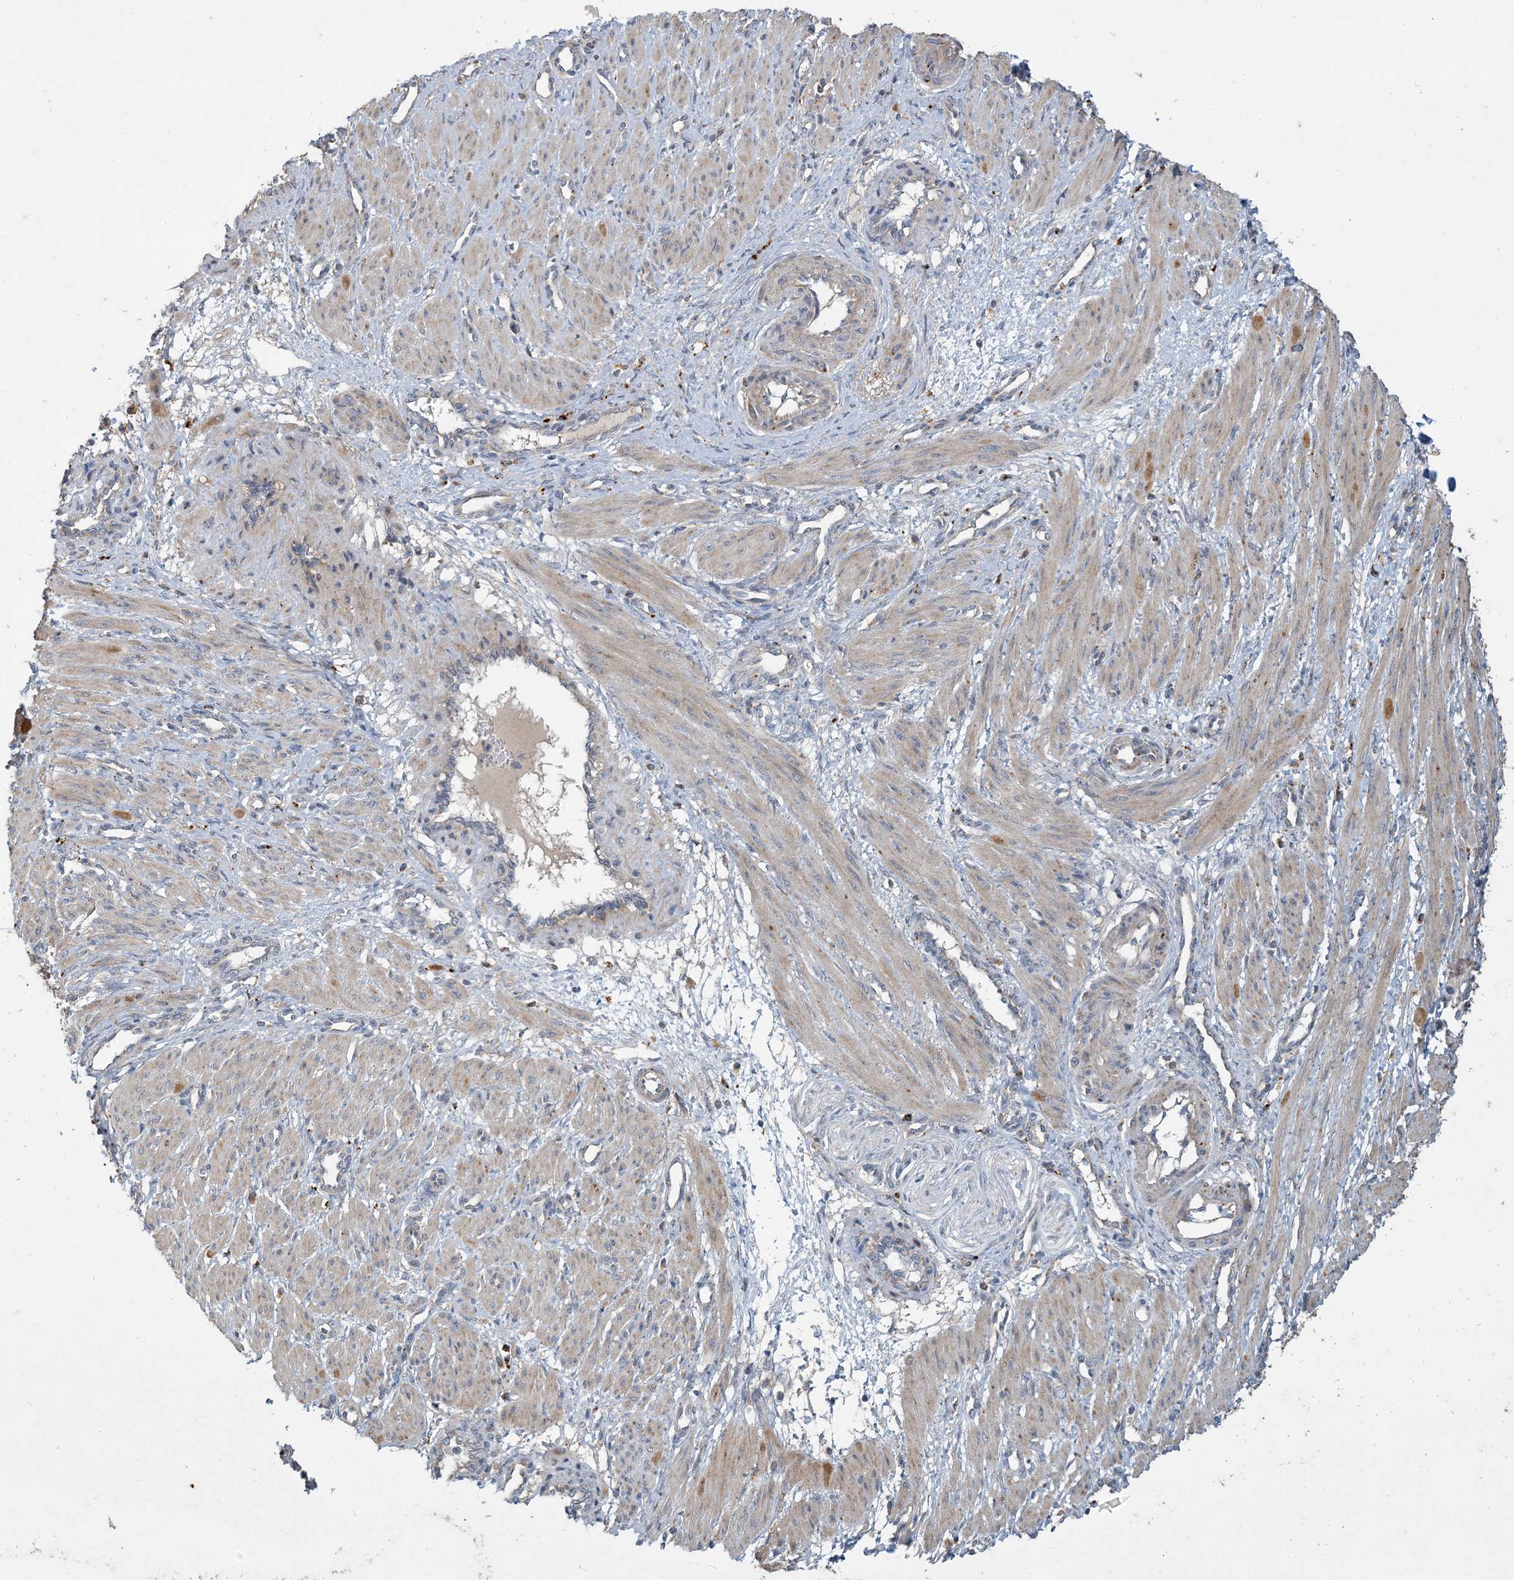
{"staining": {"intensity": "weak", "quantity": ">75%", "location": "cytoplasmic/membranous"}, "tissue": "smooth muscle", "cell_type": "Smooth muscle cells", "image_type": "normal", "snomed": [{"axis": "morphology", "description": "Normal tissue, NOS"}, {"axis": "topography", "description": "Endometrium"}], "caption": "This is an image of IHC staining of normal smooth muscle, which shows weak expression in the cytoplasmic/membranous of smooth muscle cells.", "gene": "LTN1", "patient": {"sex": "female", "age": 33}}